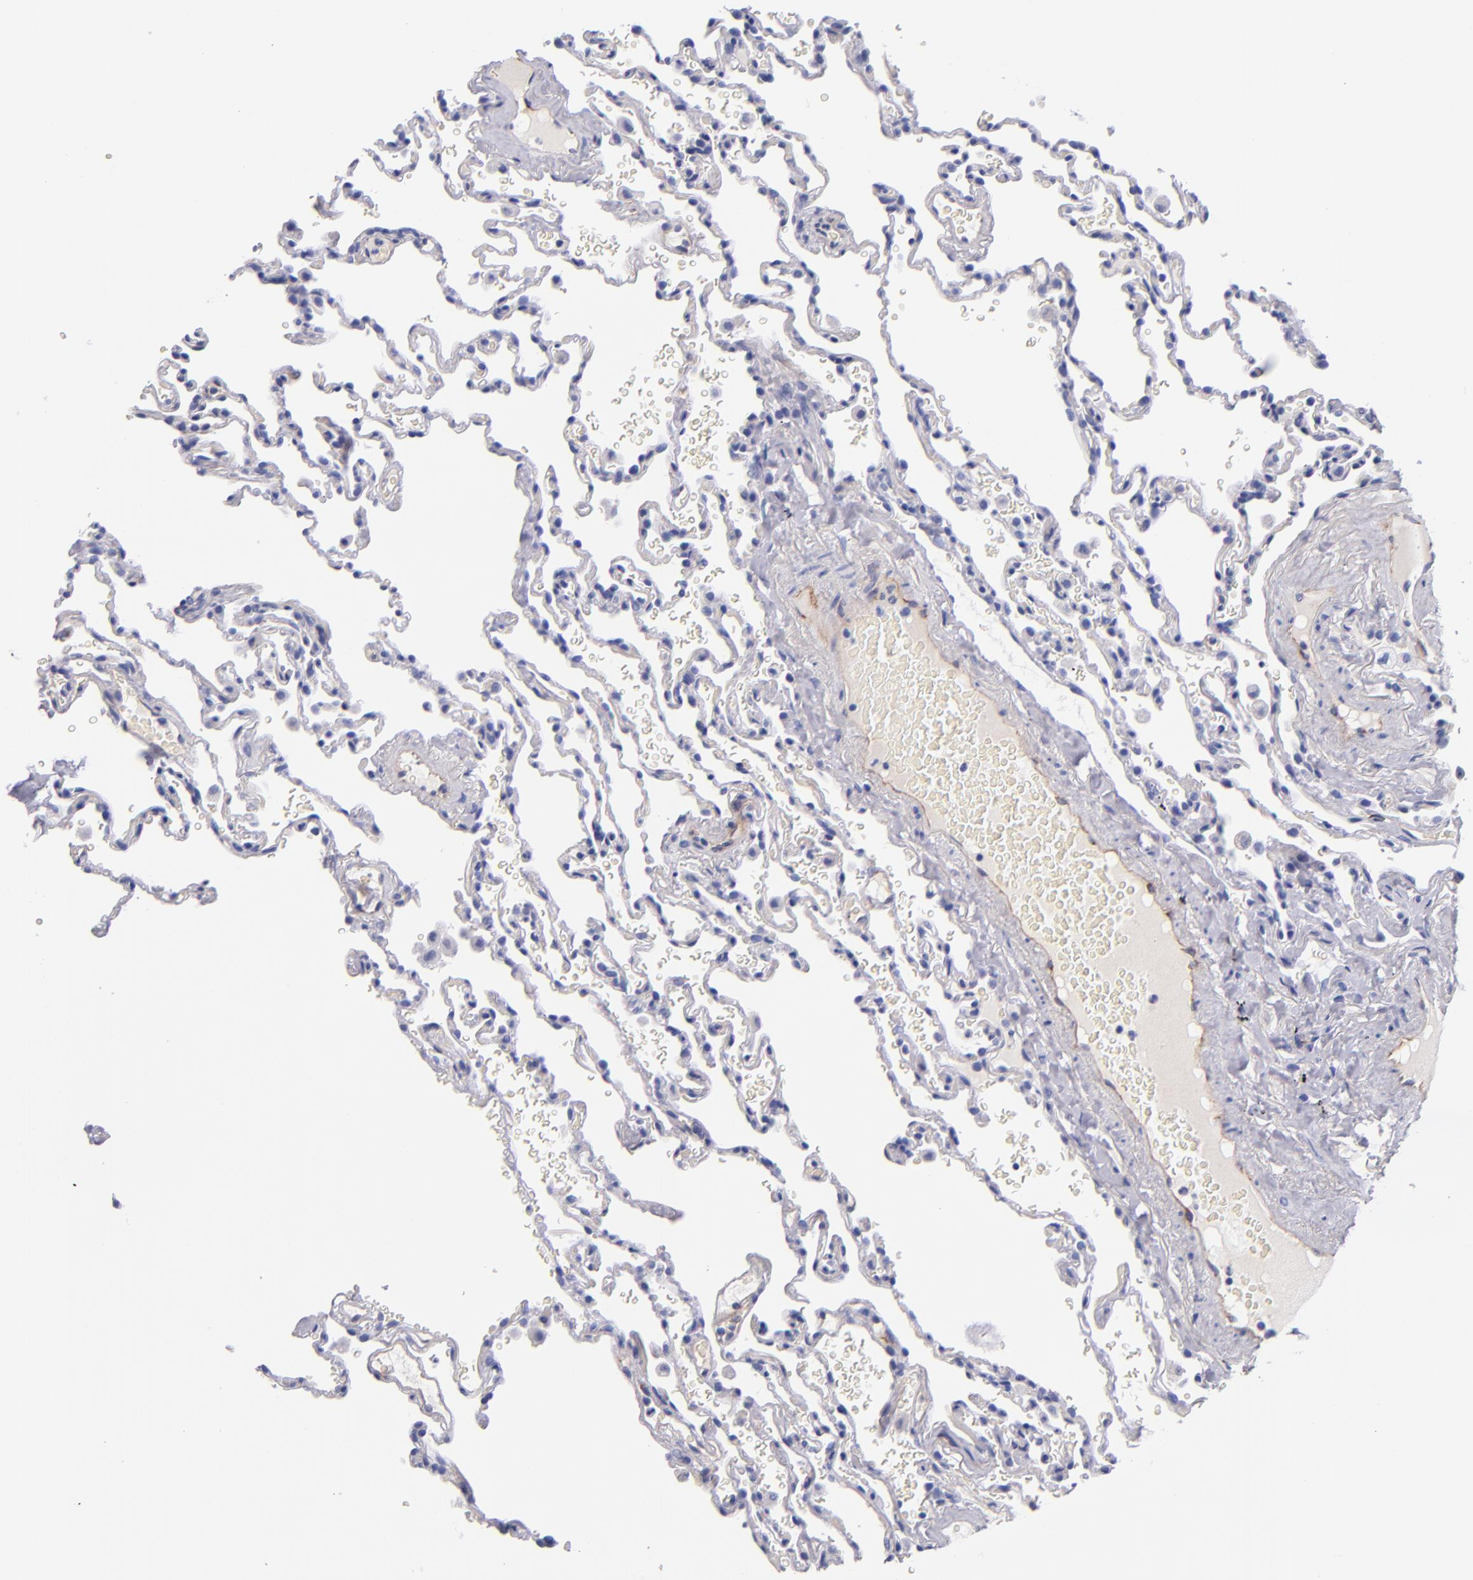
{"staining": {"intensity": "negative", "quantity": "none", "location": "none"}, "tissue": "lung", "cell_type": "Alveolar cells", "image_type": "normal", "snomed": [{"axis": "morphology", "description": "Normal tissue, NOS"}, {"axis": "topography", "description": "Lung"}], "caption": "This is an immunohistochemistry histopathology image of benign human lung. There is no staining in alveolar cells.", "gene": "NOS3", "patient": {"sex": "male", "age": 59}}